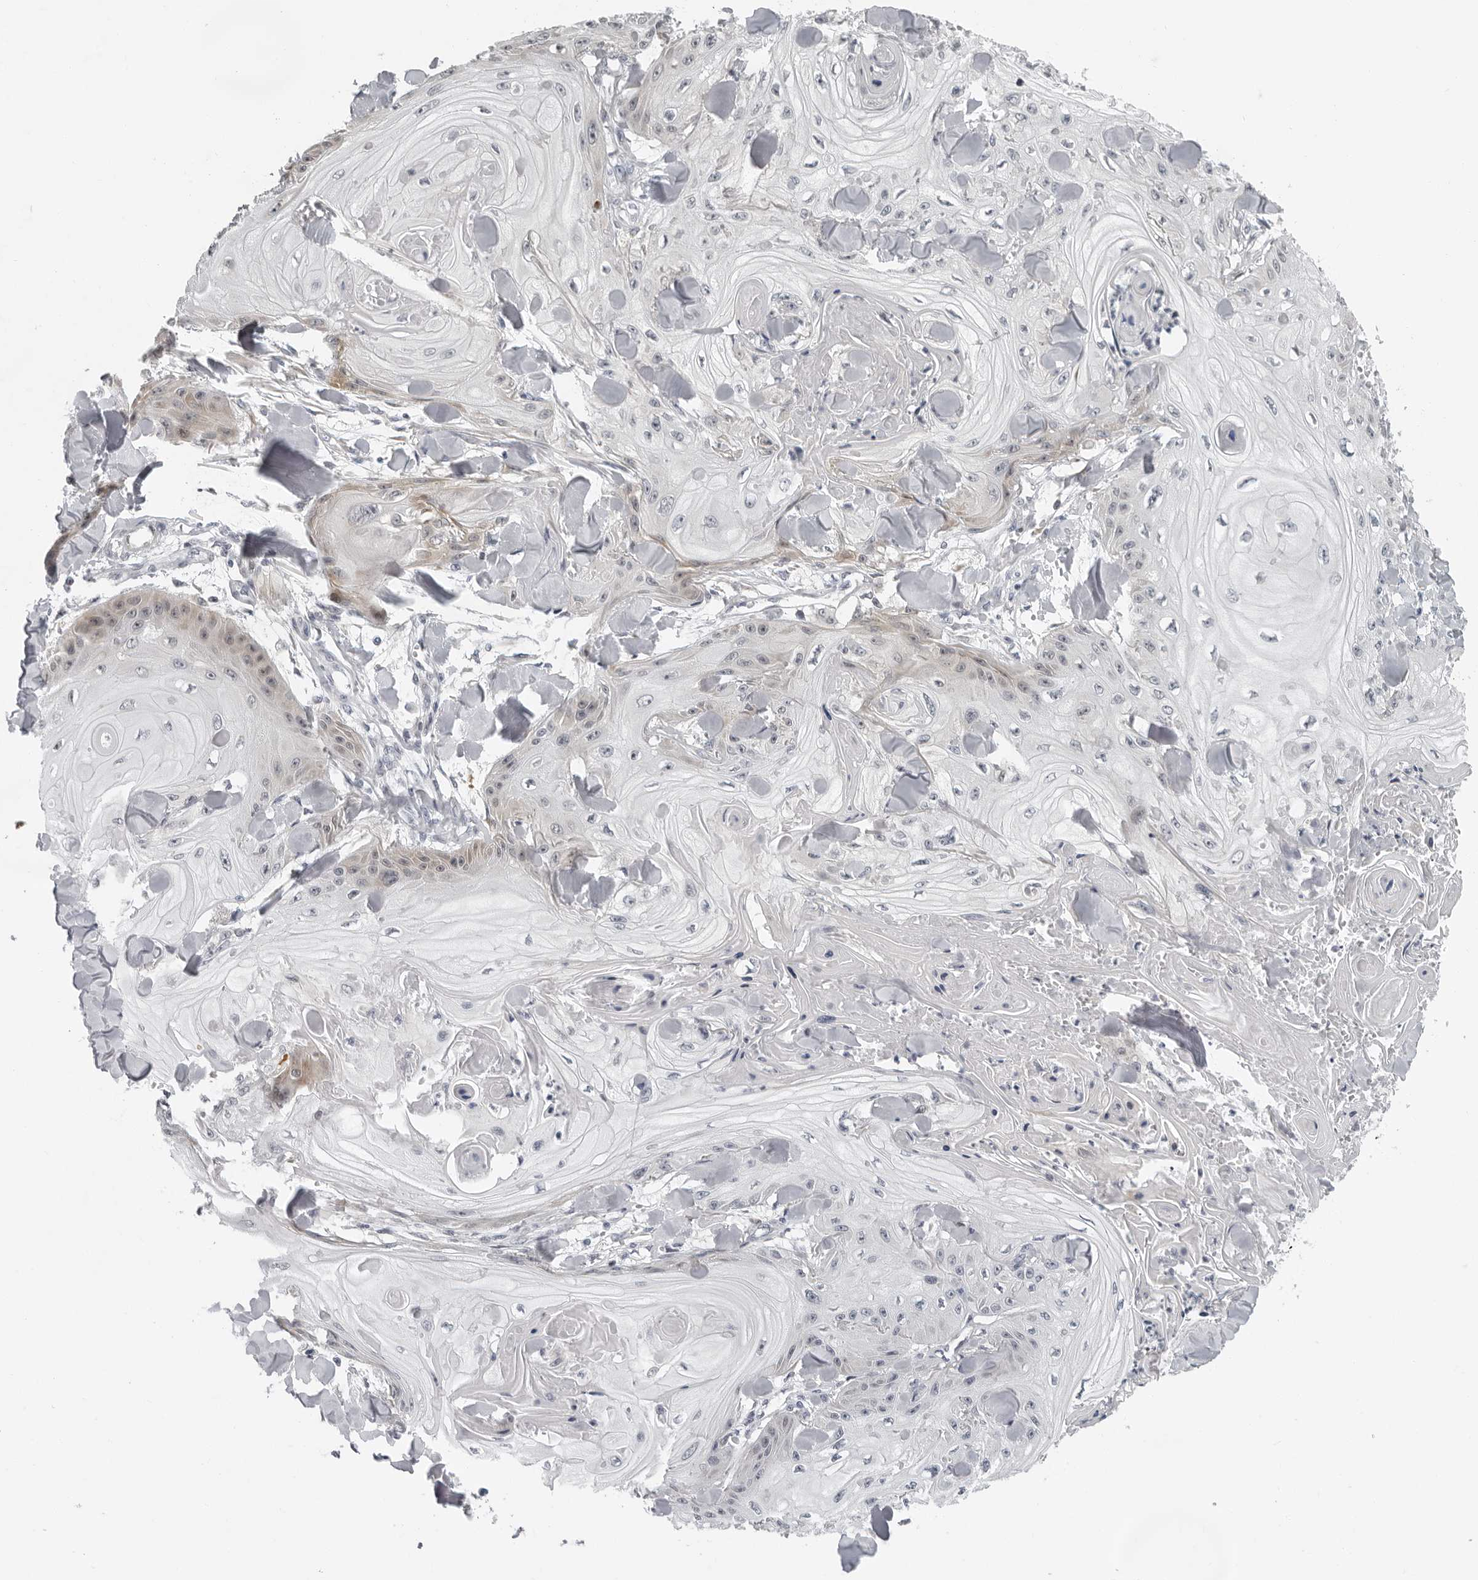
{"staining": {"intensity": "weak", "quantity": "<25%", "location": "cytoplasmic/membranous"}, "tissue": "skin cancer", "cell_type": "Tumor cells", "image_type": "cancer", "snomed": [{"axis": "morphology", "description": "Squamous cell carcinoma, NOS"}, {"axis": "topography", "description": "Skin"}], "caption": "A high-resolution image shows IHC staining of skin squamous cell carcinoma, which displays no significant positivity in tumor cells.", "gene": "PIP4K2C", "patient": {"sex": "male", "age": 74}}